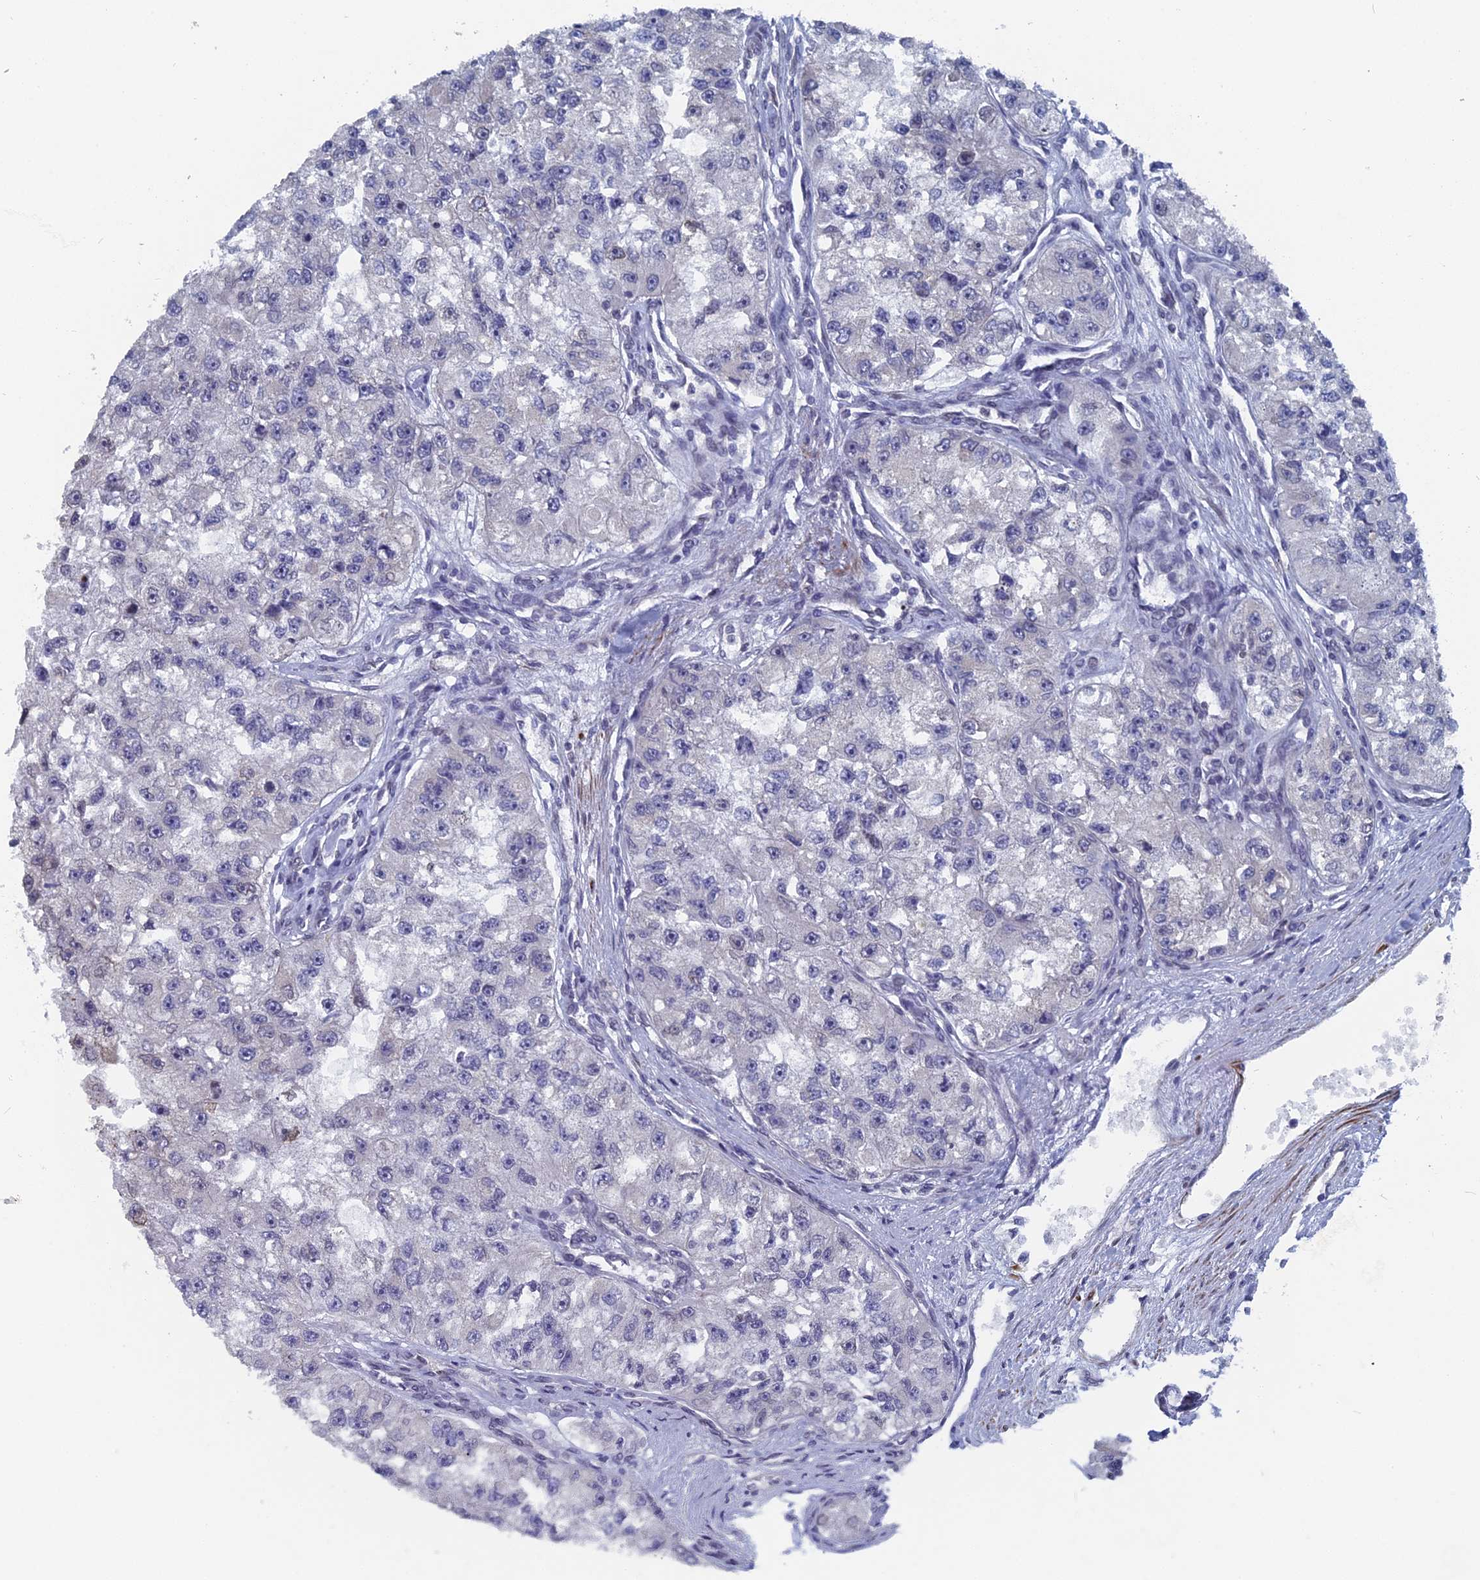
{"staining": {"intensity": "weak", "quantity": "<25%", "location": "nuclear"}, "tissue": "renal cancer", "cell_type": "Tumor cells", "image_type": "cancer", "snomed": [{"axis": "morphology", "description": "Adenocarcinoma, NOS"}, {"axis": "topography", "description": "Kidney"}], "caption": "Immunohistochemical staining of human renal adenocarcinoma demonstrates no significant staining in tumor cells. (Brightfield microscopy of DAB (3,3'-diaminobenzidine) immunohistochemistry (IHC) at high magnification).", "gene": "MTRF1", "patient": {"sex": "male", "age": 63}}